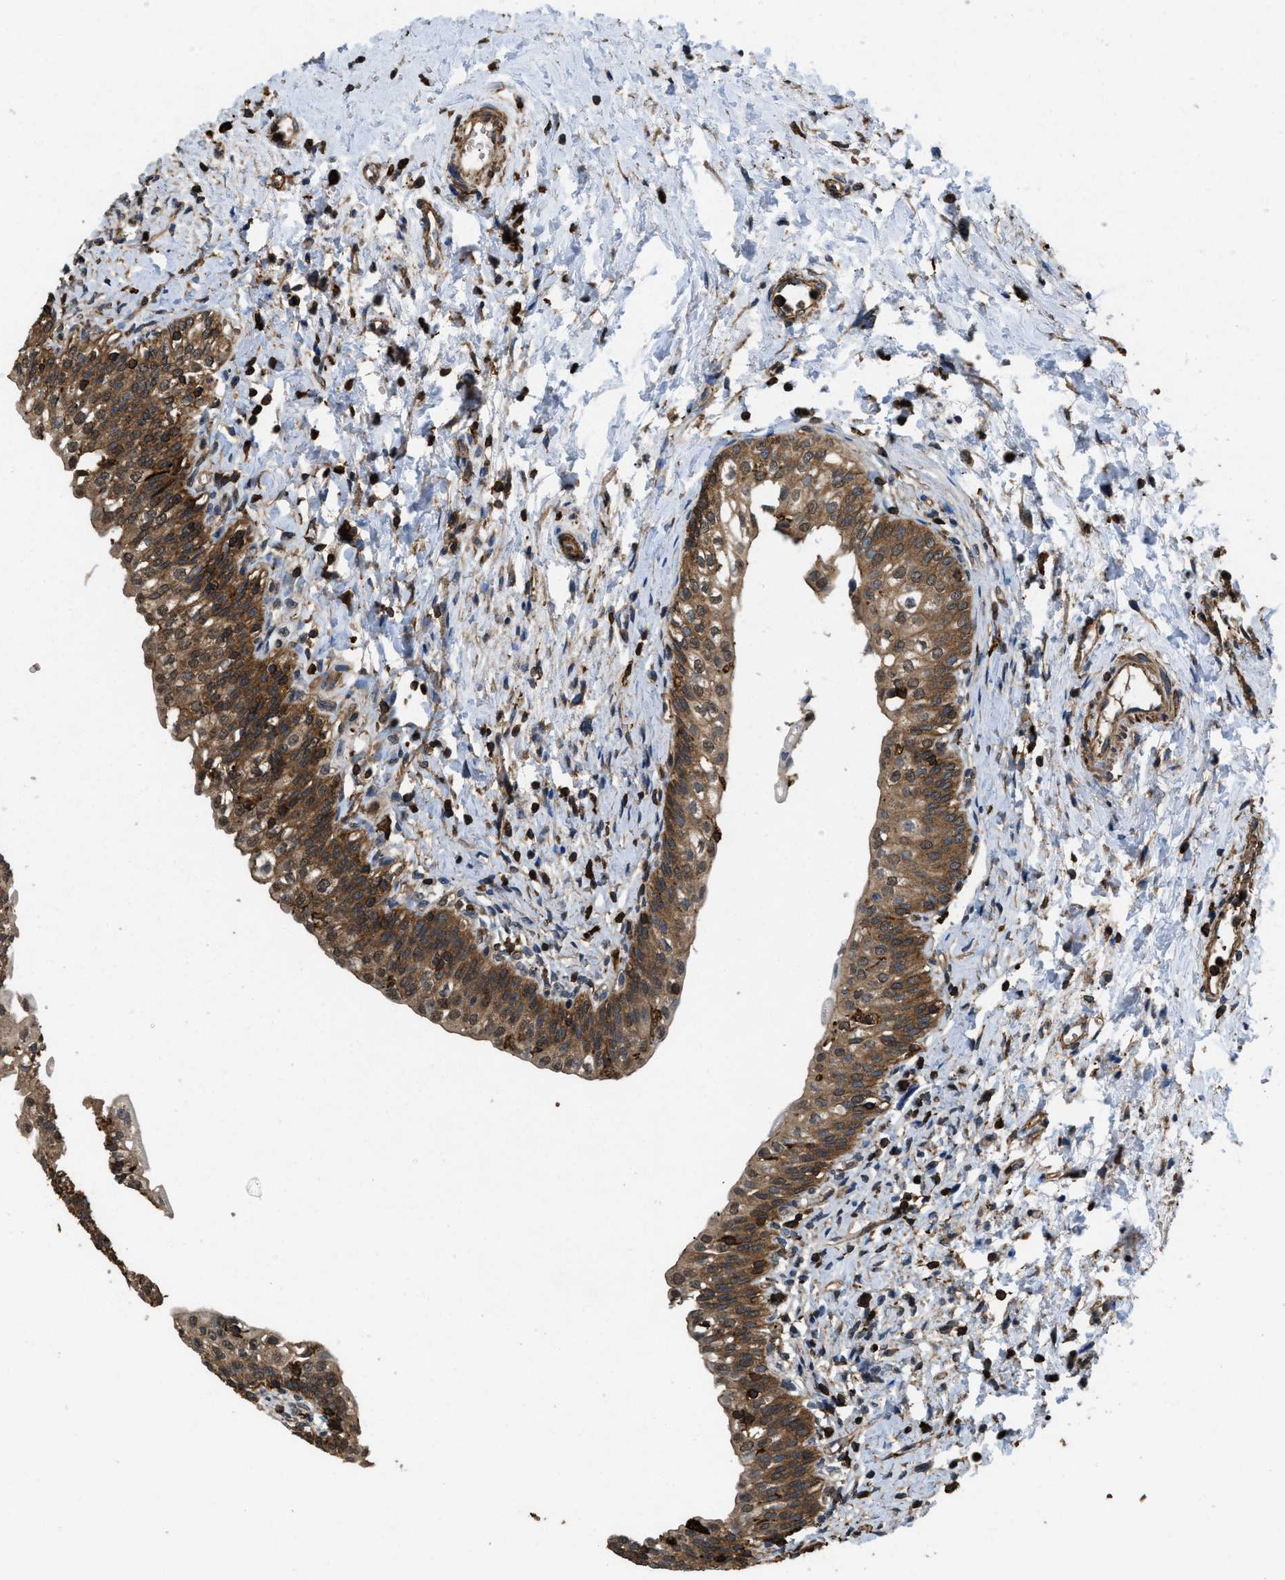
{"staining": {"intensity": "moderate", "quantity": ">75%", "location": "cytoplasmic/membranous"}, "tissue": "urinary bladder", "cell_type": "Urothelial cells", "image_type": "normal", "snomed": [{"axis": "morphology", "description": "Normal tissue, NOS"}, {"axis": "topography", "description": "Urinary bladder"}], "caption": "High-magnification brightfield microscopy of normal urinary bladder stained with DAB (brown) and counterstained with hematoxylin (blue). urothelial cells exhibit moderate cytoplasmic/membranous staining is appreciated in approximately>75% of cells.", "gene": "LINGO2", "patient": {"sex": "male", "age": 55}}